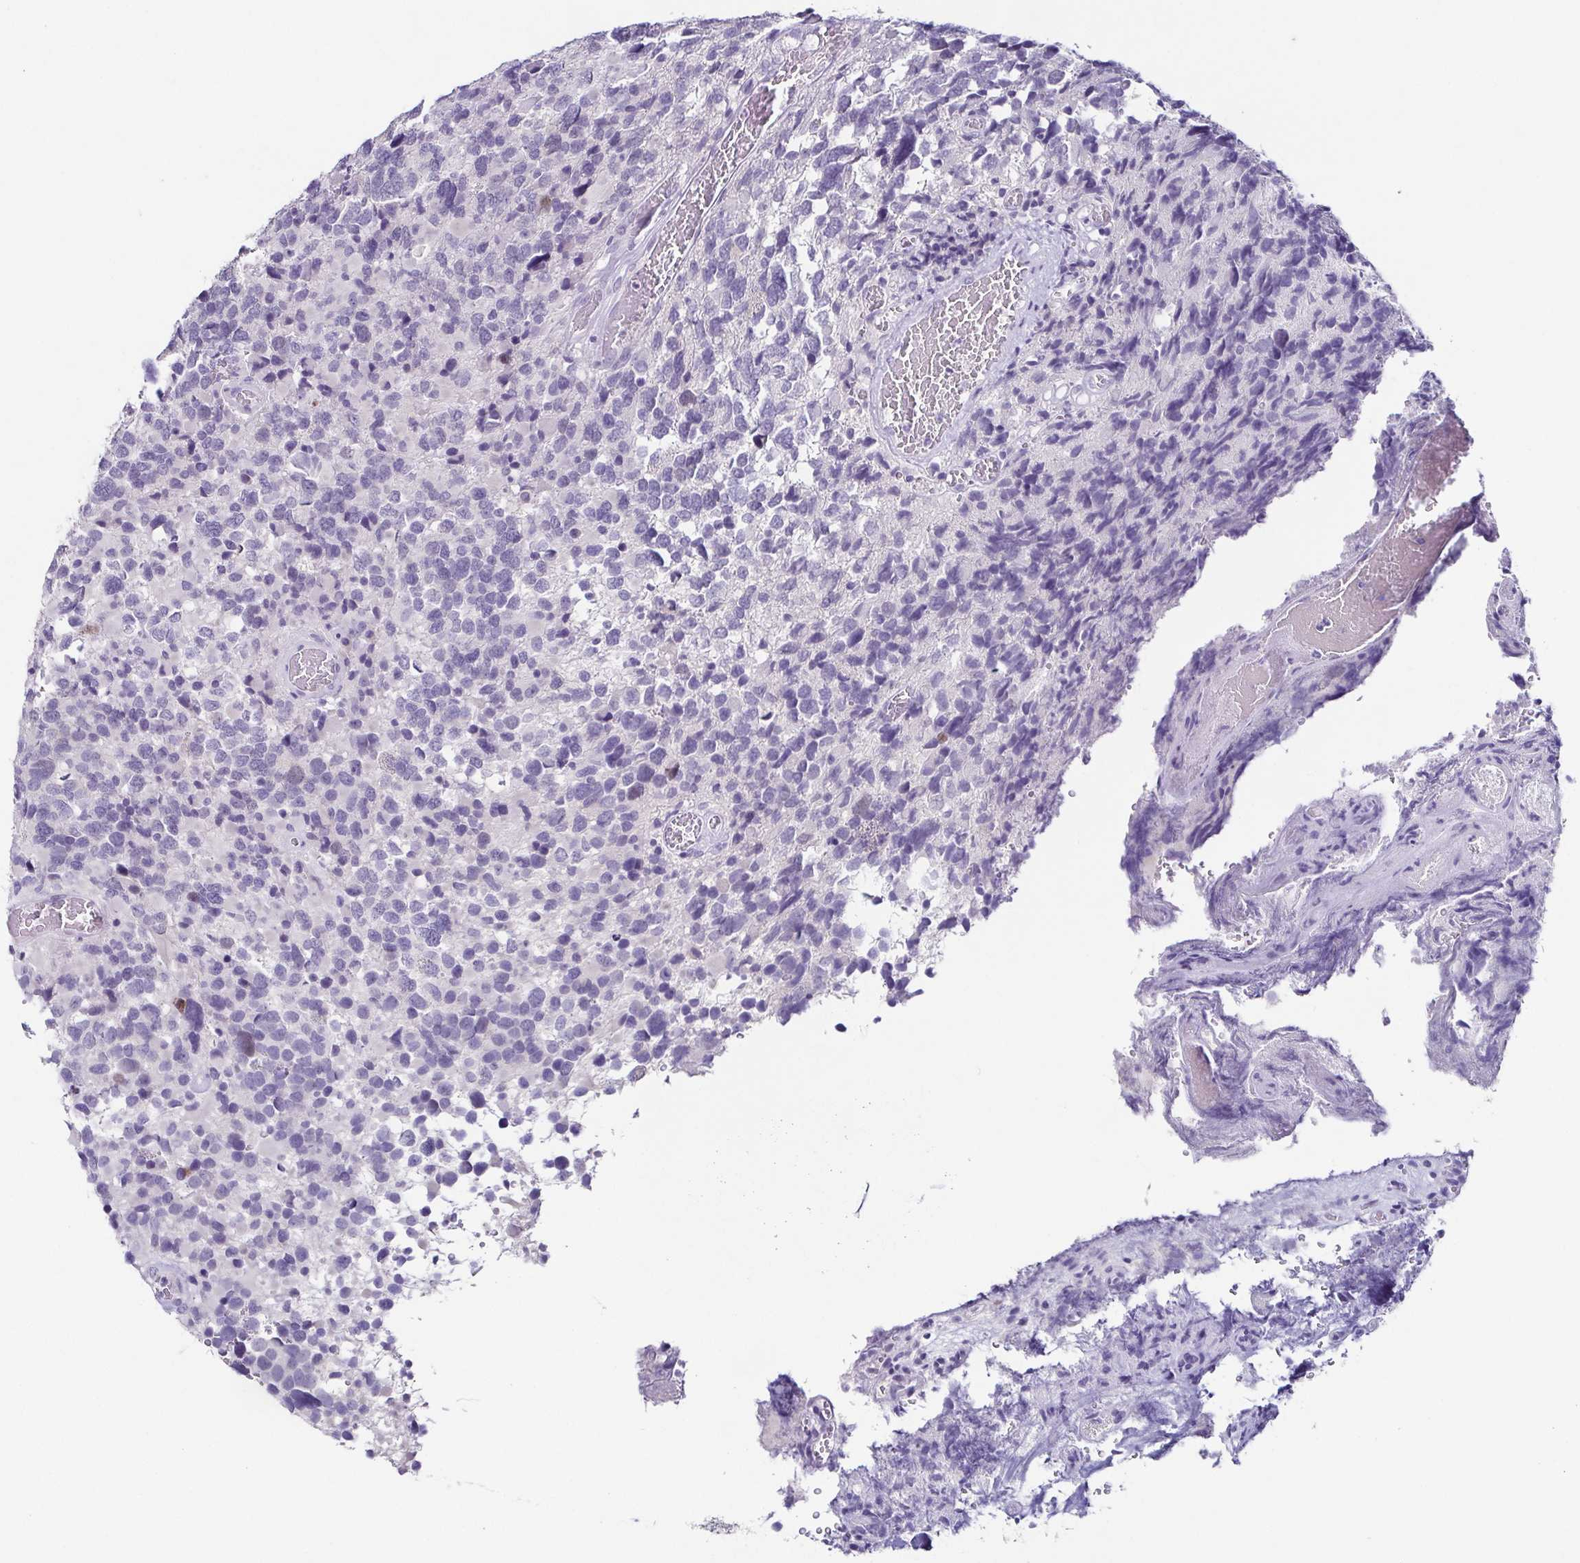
{"staining": {"intensity": "negative", "quantity": "none", "location": "none"}, "tissue": "glioma", "cell_type": "Tumor cells", "image_type": "cancer", "snomed": [{"axis": "morphology", "description": "Glioma, malignant, High grade"}, {"axis": "topography", "description": "Brain"}], "caption": "Immunohistochemical staining of human high-grade glioma (malignant) displays no significant positivity in tumor cells.", "gene": "TP73", "patient": {"sex": "female", "age": 40}}